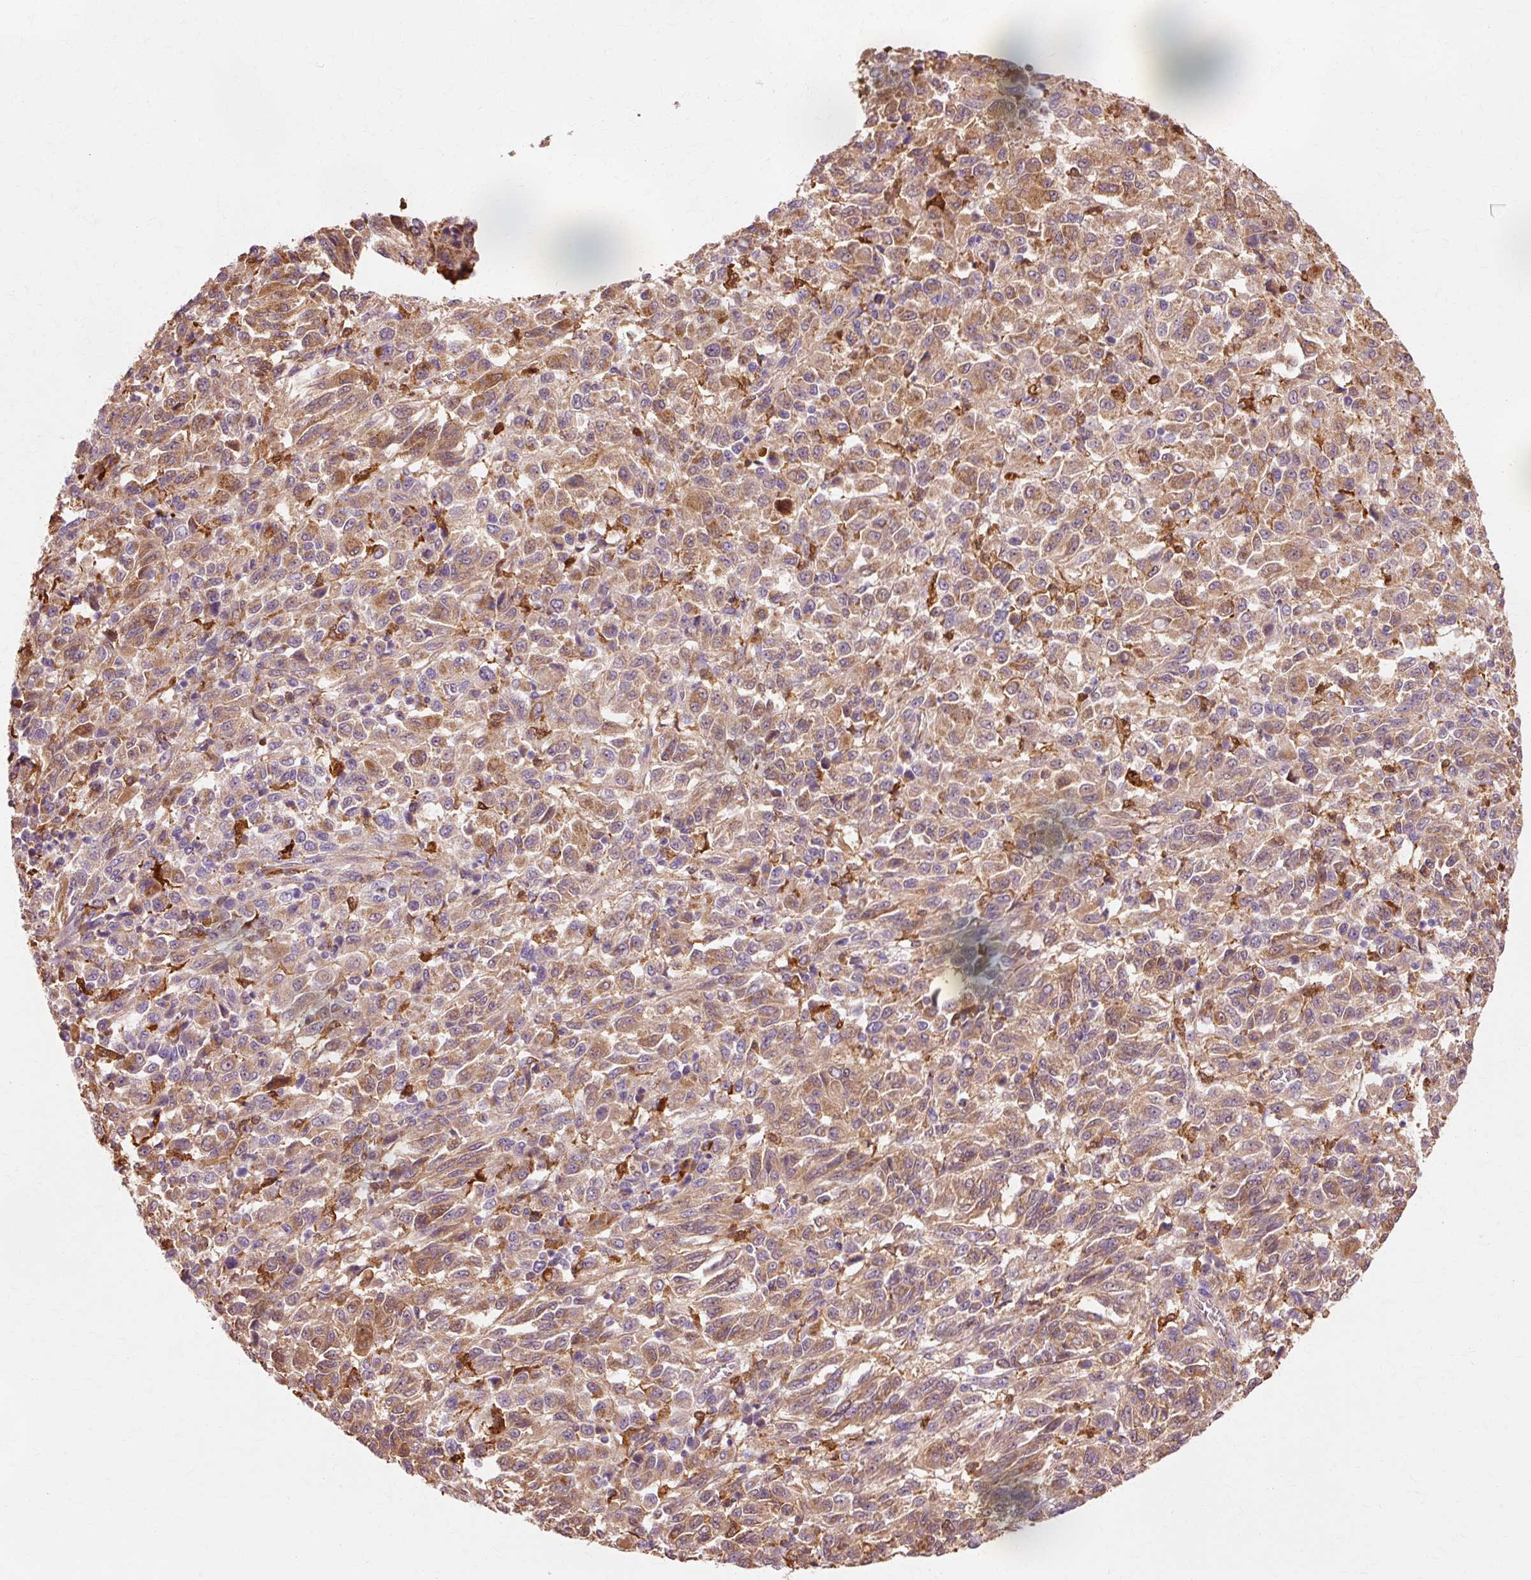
{"staining": {"intensity": "moderate", "quantity": ">75%", "location": "cytoplasmic/membranous"}, "tissue": "melanoma", "cell_type": "Tumor cells", "image_type": "cancer", "snomed": [{"axis": "morphology", "description": "Malignant melanoma, Metastatic site"}, {"axis": "topography", "description": "Lung"}], "caption": "Immunohistochemistry (DAB) staining of human melanoma demonstrates moderate cytoplasmic/membranous protein positivity in about >75% of tumor cells.", "gene": "GPX1", "patient": {"sex": "male", "age": 64}}